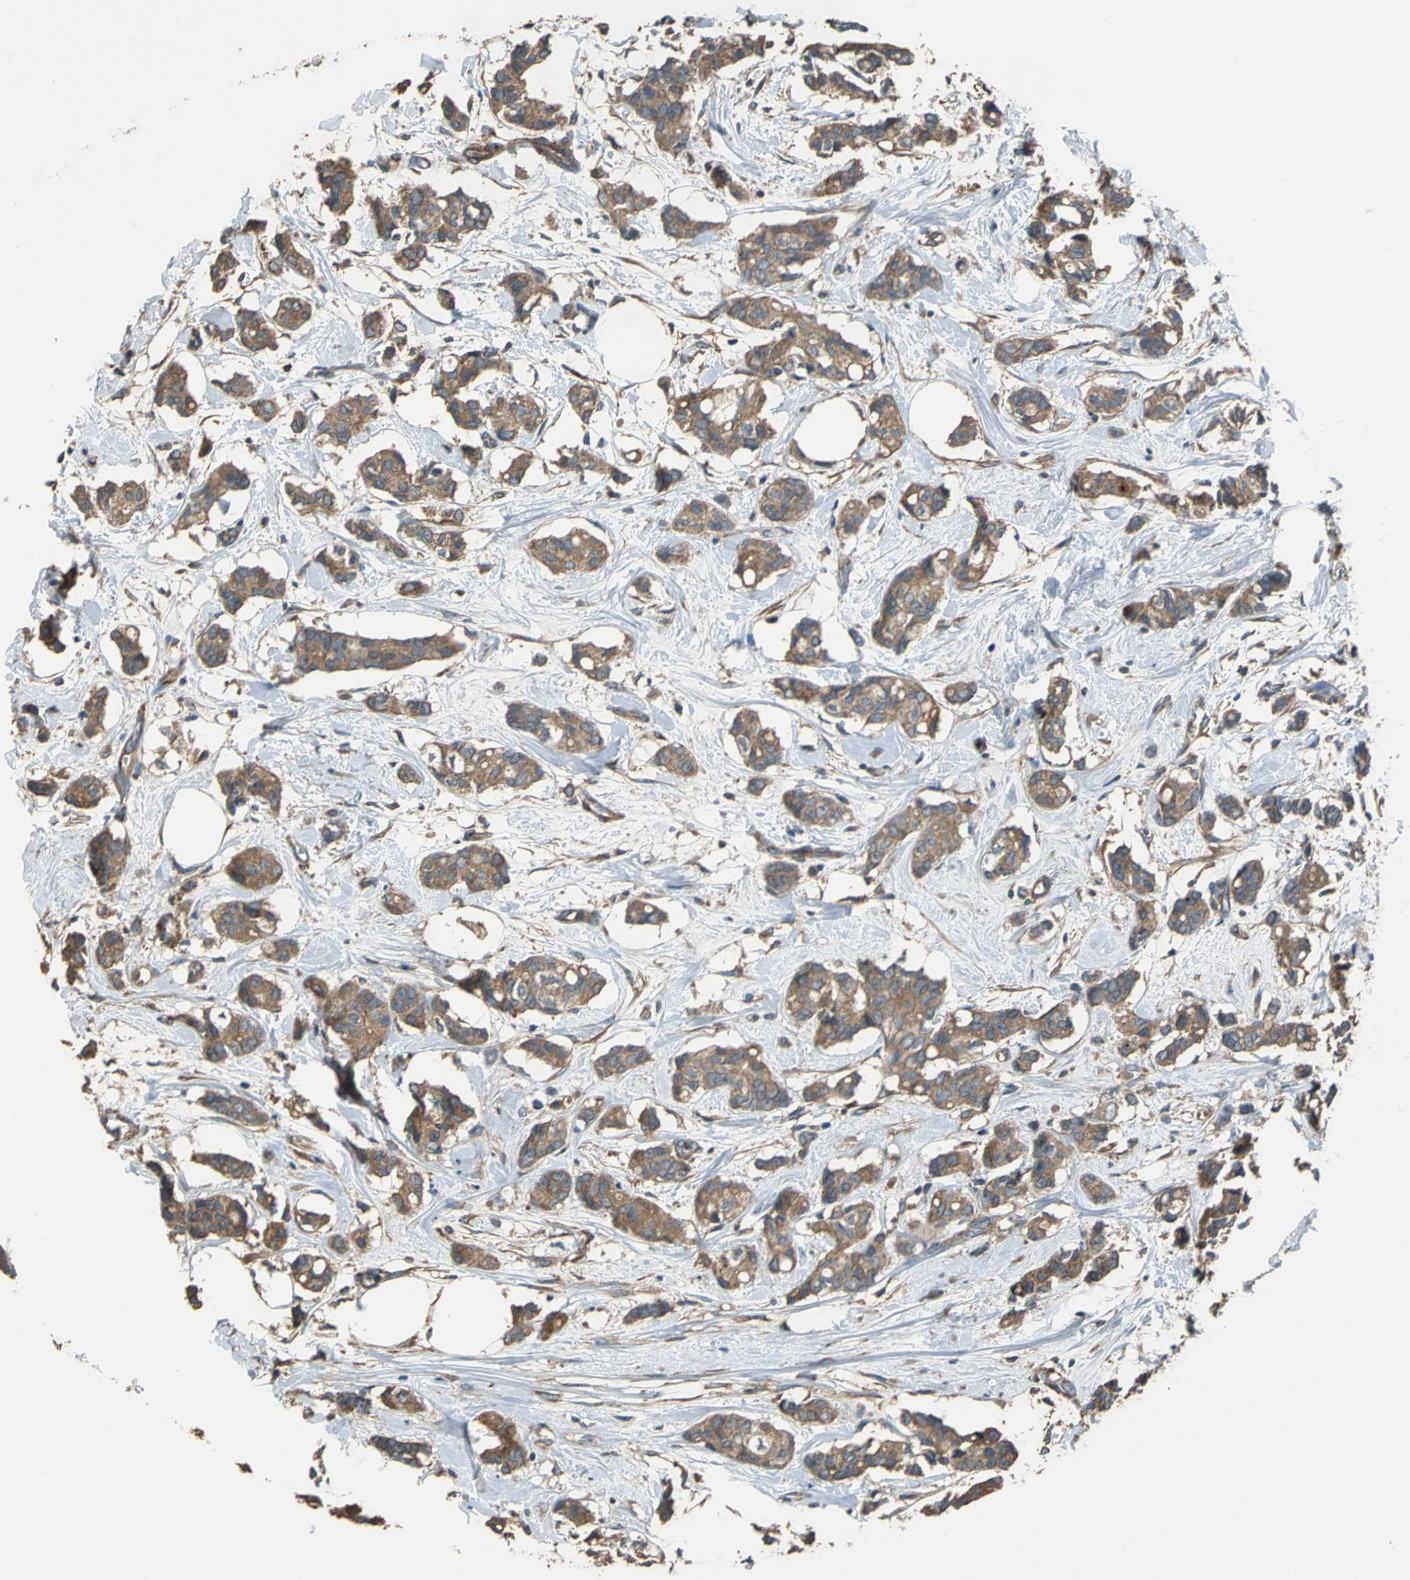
{"staining": {"intensity": "moderate", "quantity": ">75%", "location": "cytoplasmic/membranous"}, "tissue": "breast cancer", "cell_type": "Tumor cells", "image_type": "cancer", "snomed": [{"axis": "morphology", "description": "Duct carcinoma"}, {"axis": "topography", "description": "Breast"}], "caption": "Breast cancer stained for a protein exhibits moderate cytoplasmic/membranous positivity in tumor cells.", "gene": "HEPH", "patient": {"sex": "female", "age": 84}}